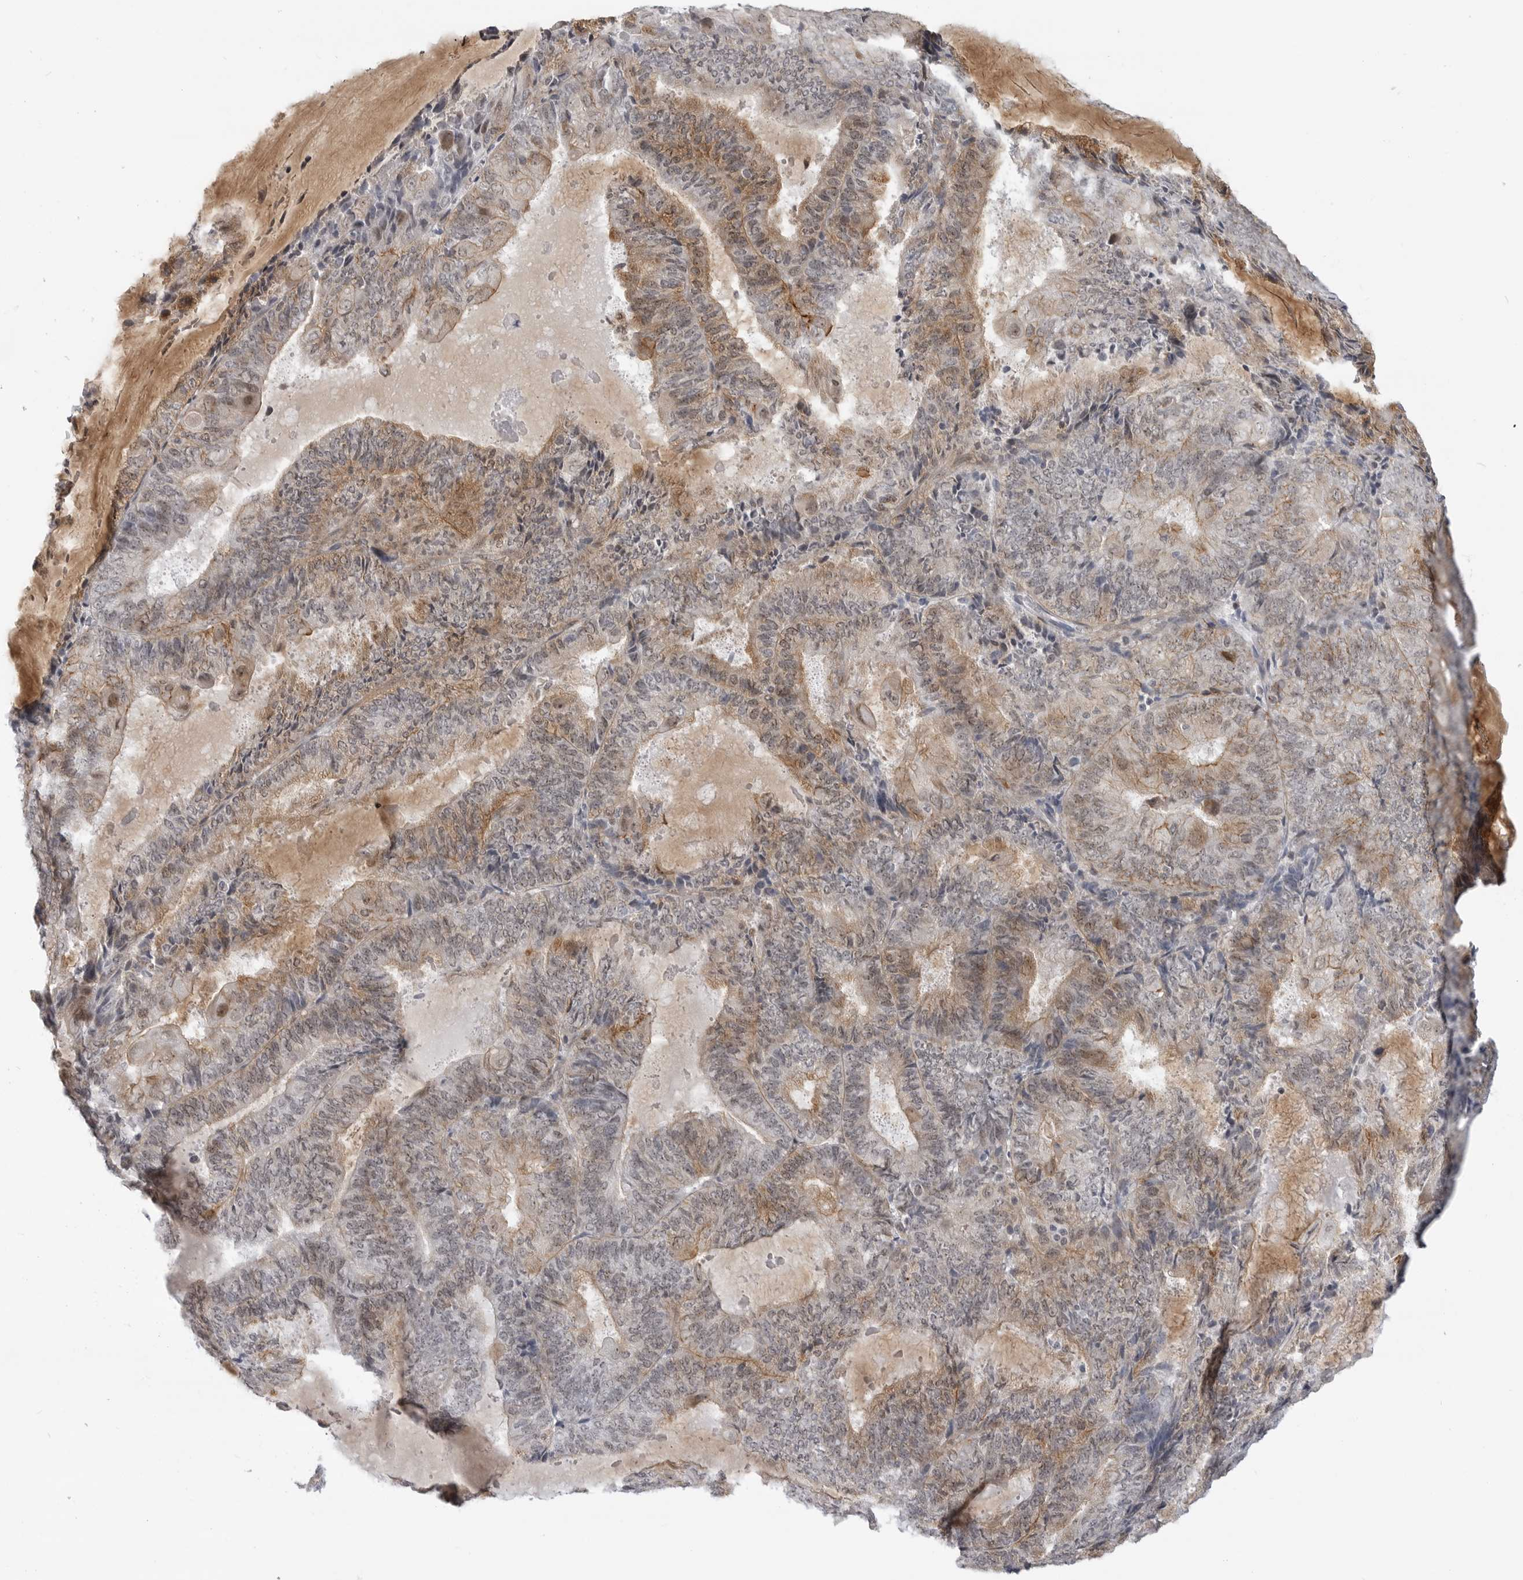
{"staining": {"intensity": "moderate", "quantity": "25%-75%", "location": "cytoplasmic/membranous"}, "tissue": "endometrial cancer", "cell_type": "Tumor cells", "image_type": "cancer", "snomed": [{"axis": "morphology", "description": "Adenocarcinoma, NOS"}, {"axis": "topography", "description": "Endometrium"}], "caption": "Protein staining of endometrial cancer (adenocarcinoma) tissue shows moderate cytoplasmic/membranous expression in approximately 25%-75% of tumor cells.", "gene": "CEP295NL", "patient": {"sex": "female", "age": 81}}